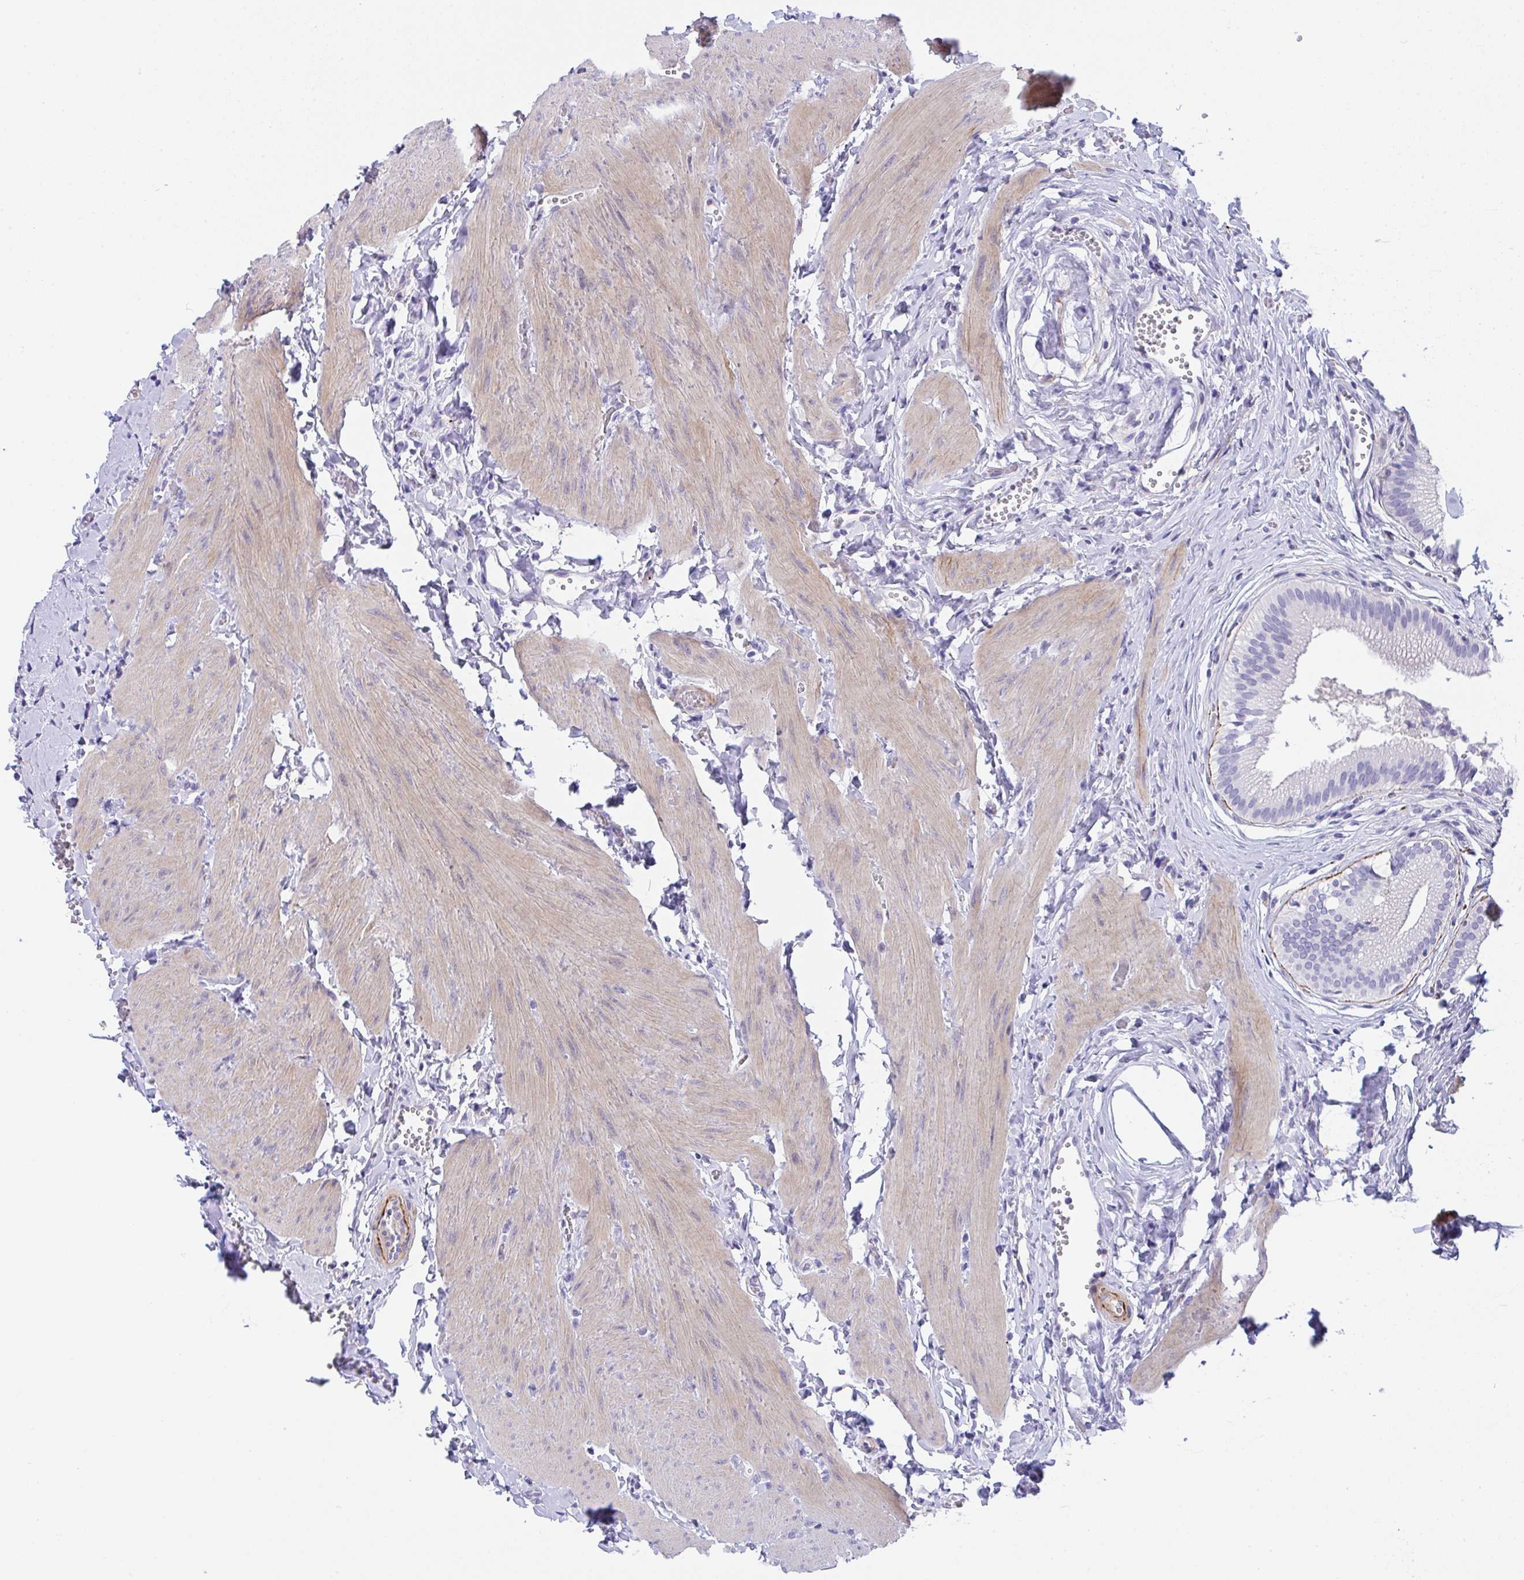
{"staining": {"intensity": "negative", "quantity": "none", "location": "none"}, "tissue": "gallbladder", "cell_type": "Glandular cells", "image_type": "normal", "snomed": [{"axis": "morphology", "description": "Normal tissue, NOS"}, {"axis": "topography", "description": "Gallbladder"}], "caption": "Human gallbladder stained for a protein using immunohistochemistry (IHC) demonstrates no expression in glandular cells.", "gene": "KMT2E", "patient": {"sex": "male", "age": 17}}